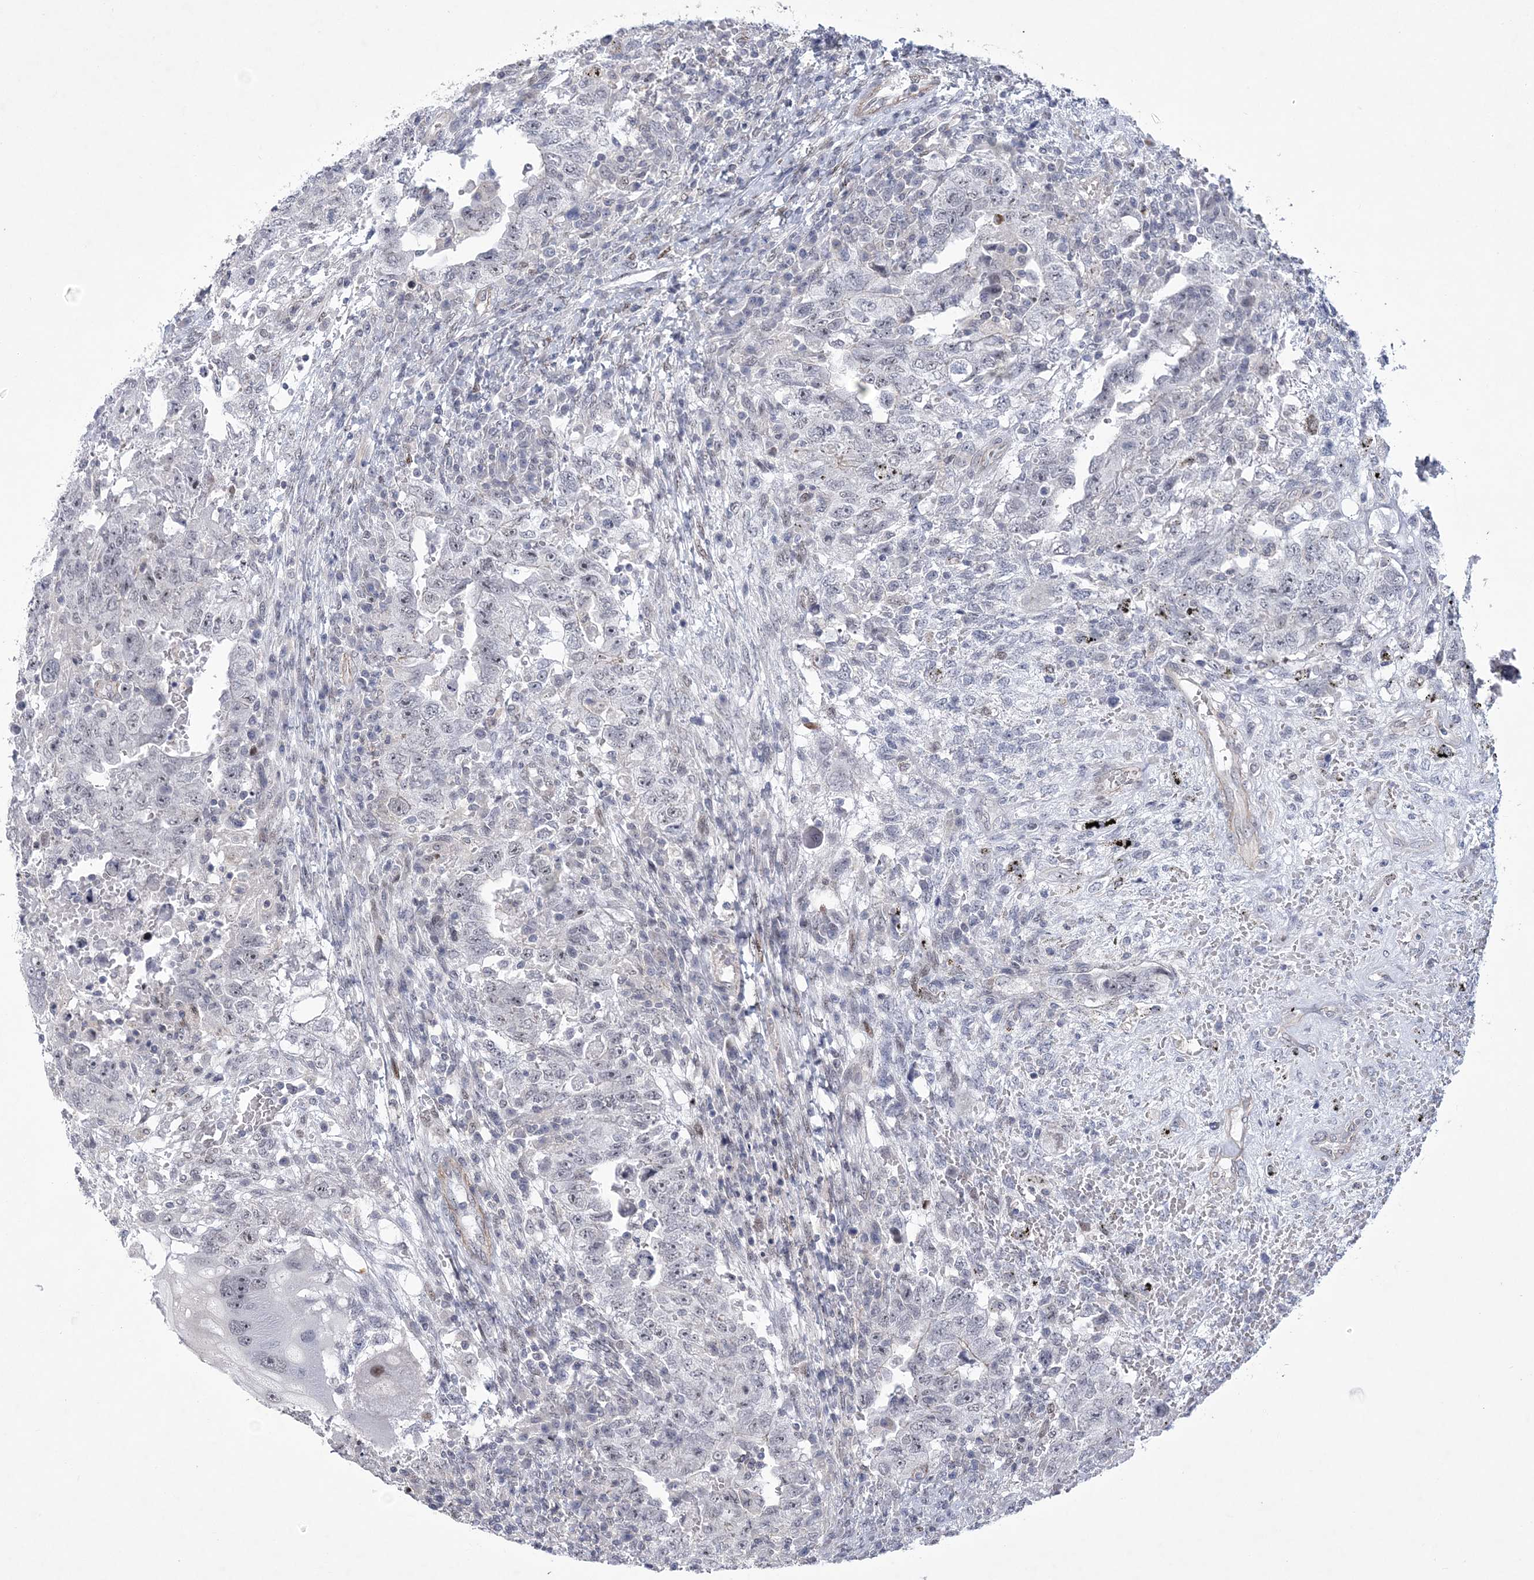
{"staining": {"intensity": "negative", "quantity": "none", "location": "none"}, "tissue": "testis cancer", "cell_type": "Tumor cells", "image_type": "cancer", "snomed": [{"axis": "morphology", "description": "Carcinoma, Embryonal, NOS"}, {"axis": "topography", "description": "Testis"}], "caption": "Micrograph shows no significant protein staining in tumor cells of testis embryonal carcinoma.", "gene": "HOMEZ", "patient": {"sex": "male", "age": 26}}